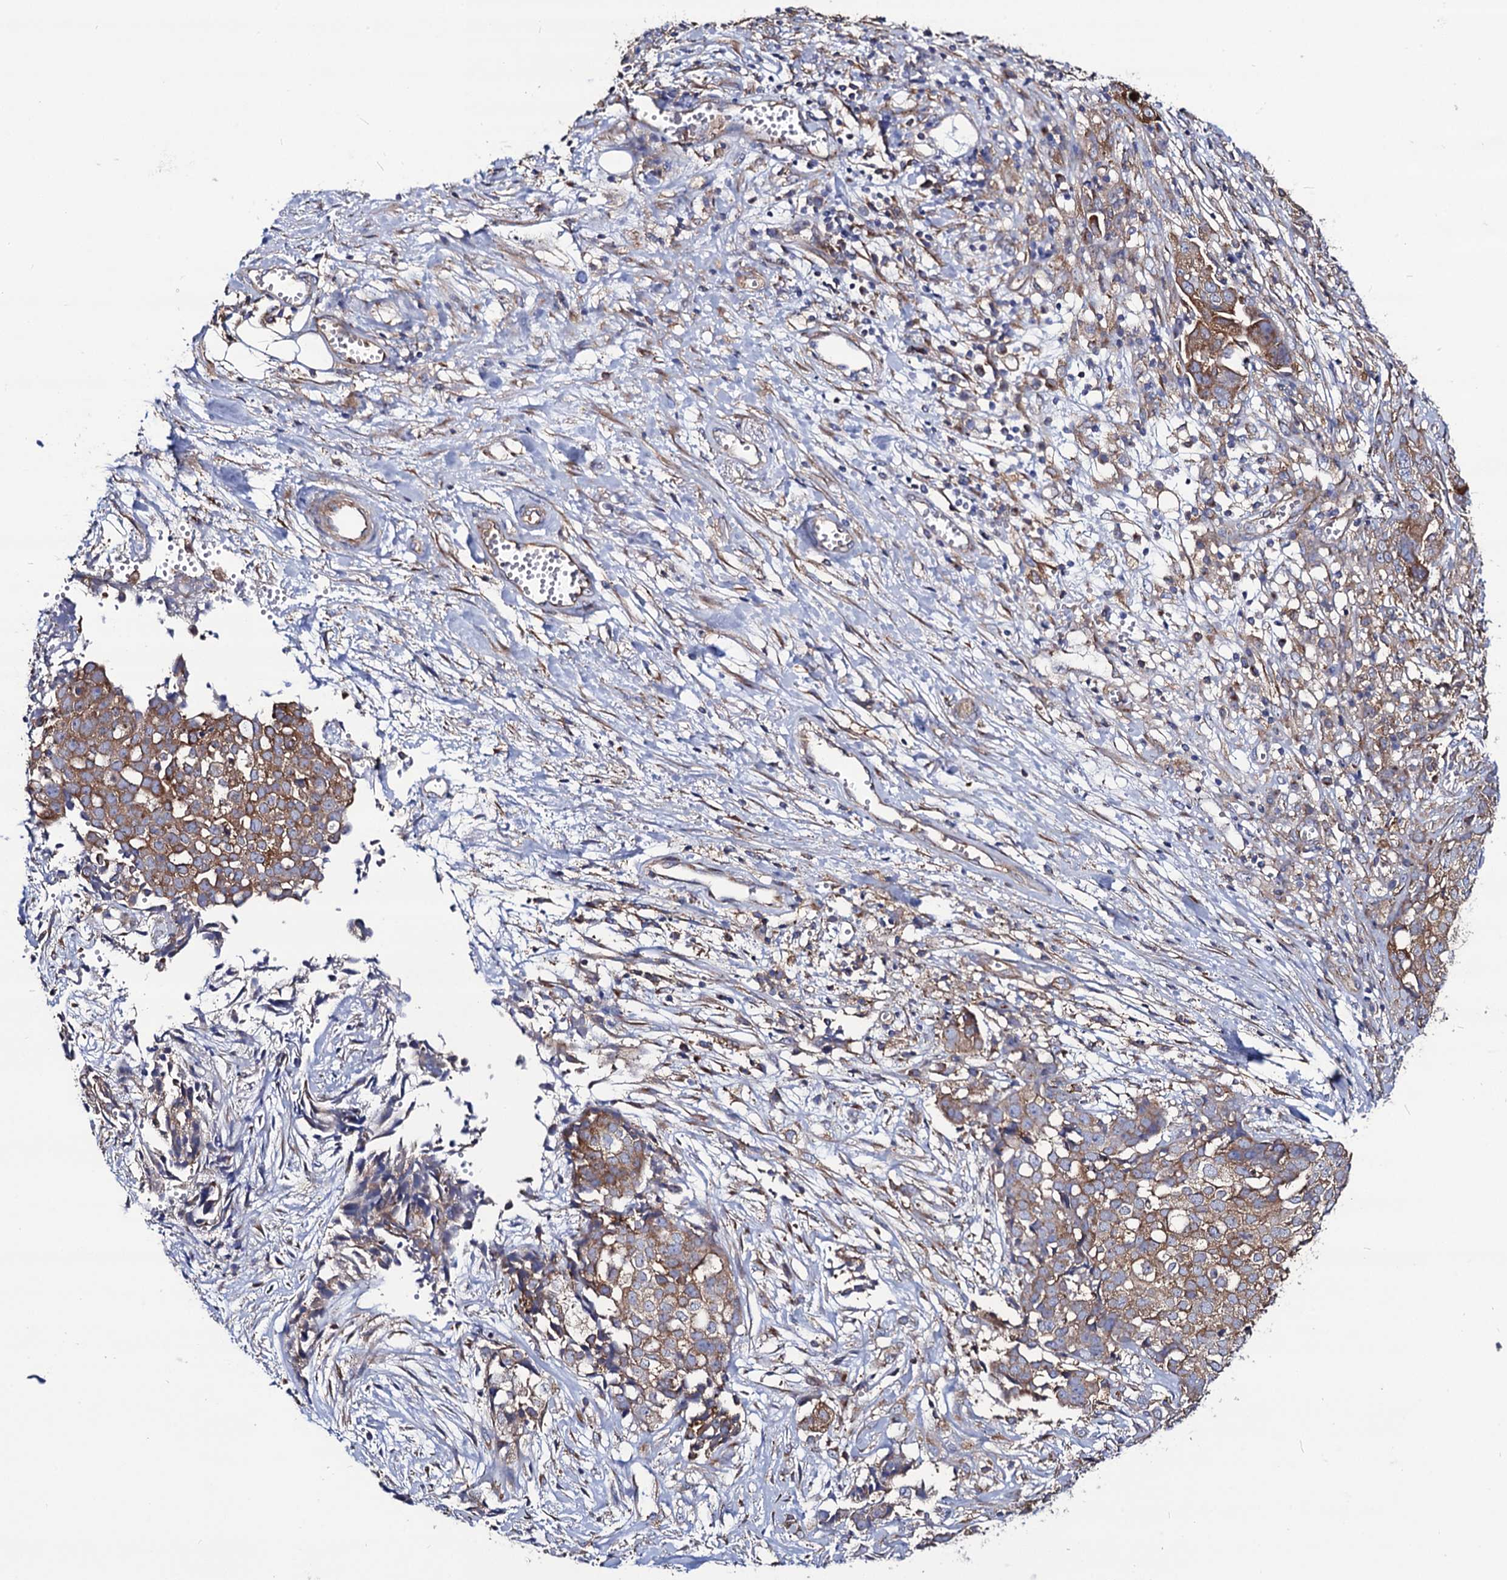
{"staining": {"intensity": "moderate", "quantity": ">75%", "location": "cytoplasmic/membranous"}, "tissue": "ovarian cancer", "cell_type": "Tumor cells", "image_type": "cancer", "snomed": [{"axis": "morphology", "description": "Cystadenocarcinoma, serous, NOS"}, {"axis": "topography", "description": "Soft tissue"}, {"axis": "topography", "description": "Ovary"}], "caption": "High-power microscopy captured an immunohistochemistry micrograph of ovarian cancer, revealing moderate cytoplasmic/membranous expression in approximately >75% of tumor cells.", "gene": "DYDC1", "patient": {"sex": "female", "age": 57}}